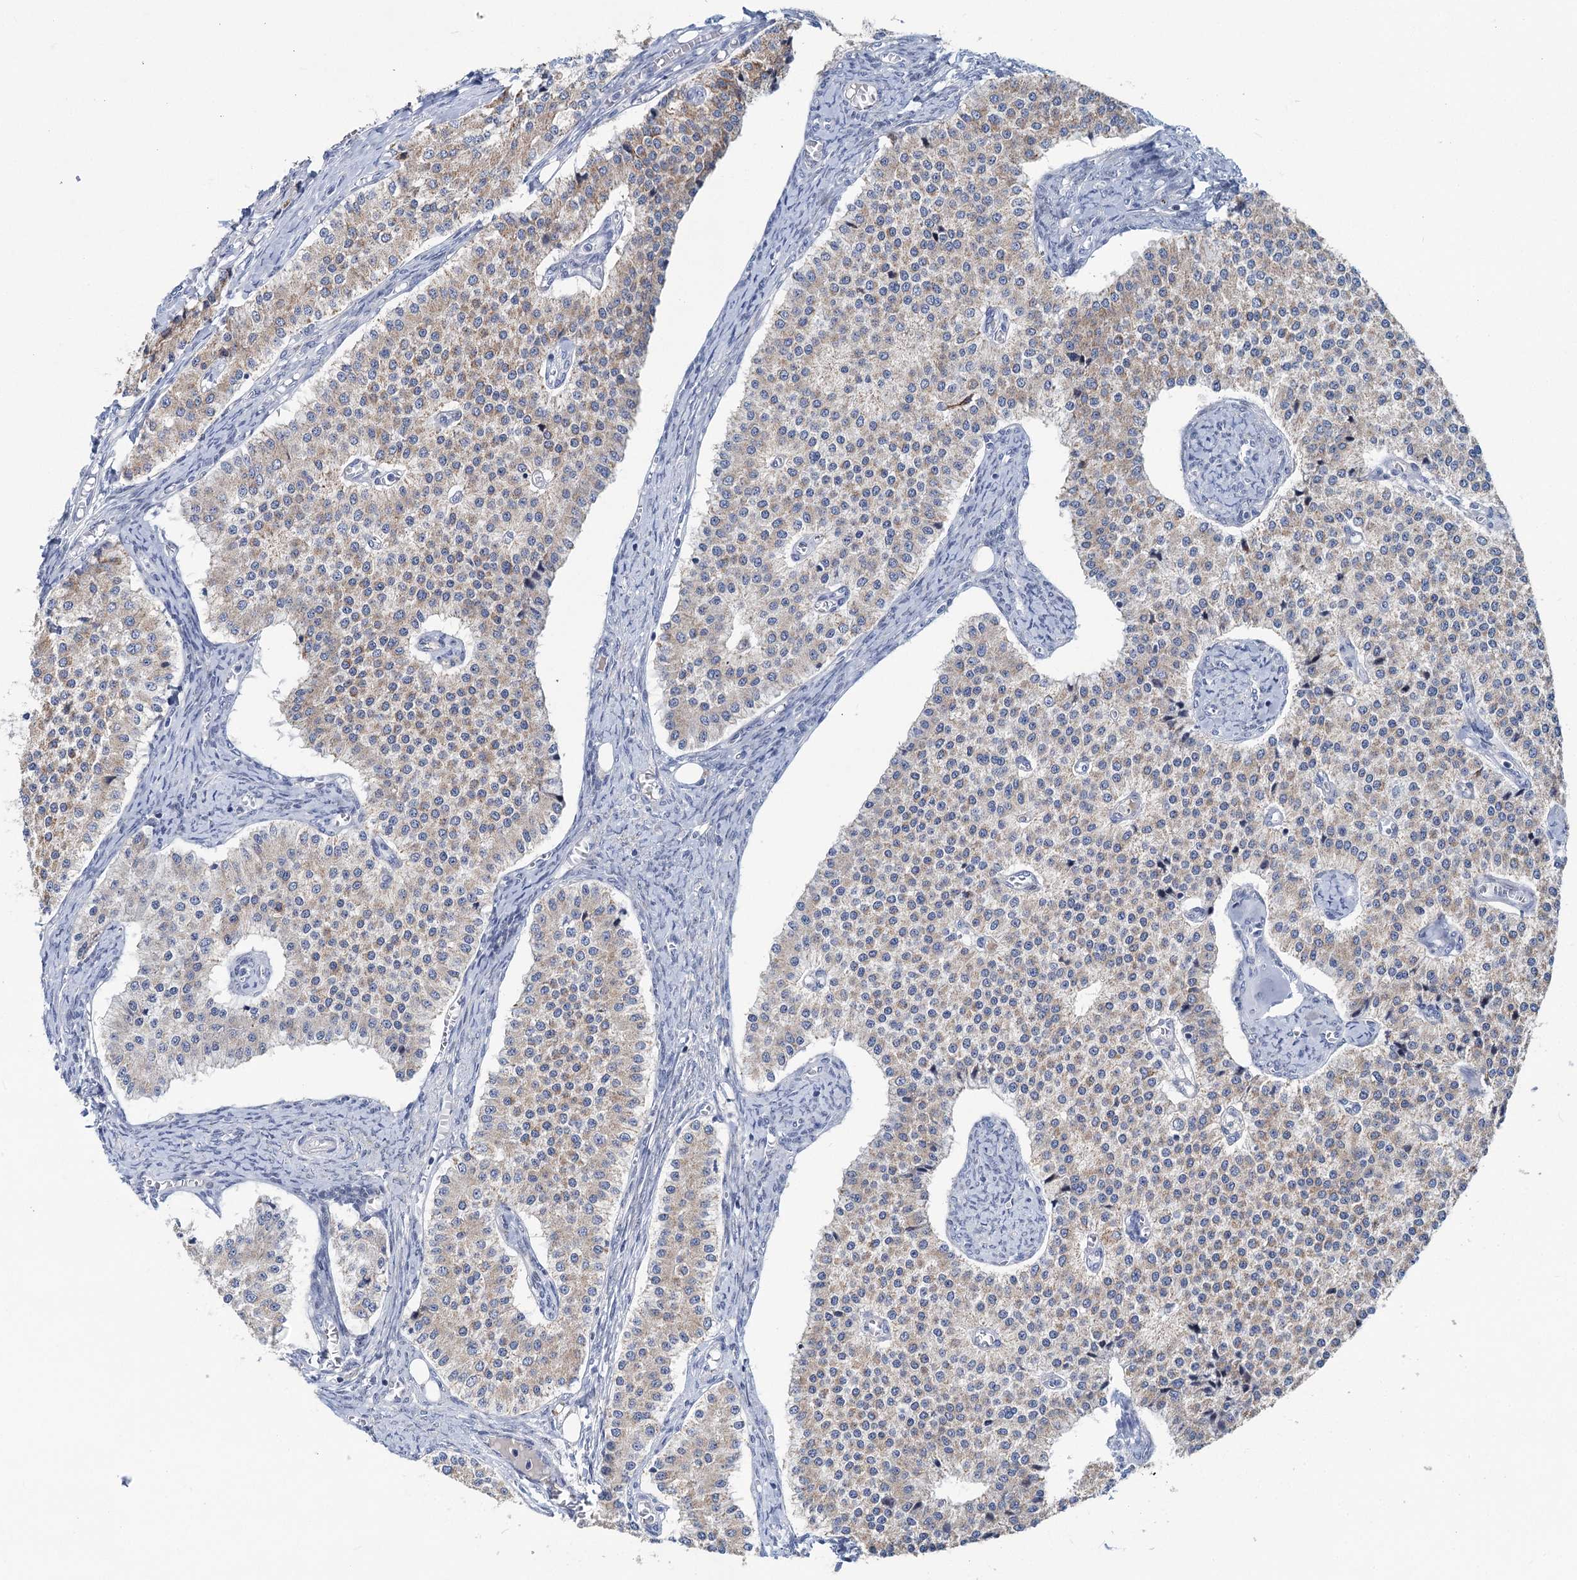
{"staining": {"intensity": "moderate", "quantity": "25%-75%", "location": "cytoplasmic/membranous"}, "tissue": "carcinoid", "cell_type": "Tumor cells", "image_type": "cancer", "snomed": [{"axis": "morphology", "description": "Carcinoid, malignant, NOS"}, {"axis": "topography", "description": "Colon"}], "caption": "Malignant carcinoid stained with immunohistochemistry (IHC) displays moderate cytoplasmic/membranous staining in about 25%-75% of tumor cells.", "gene": "CHDH", "patient": {"sex": "female", "age": 52}}